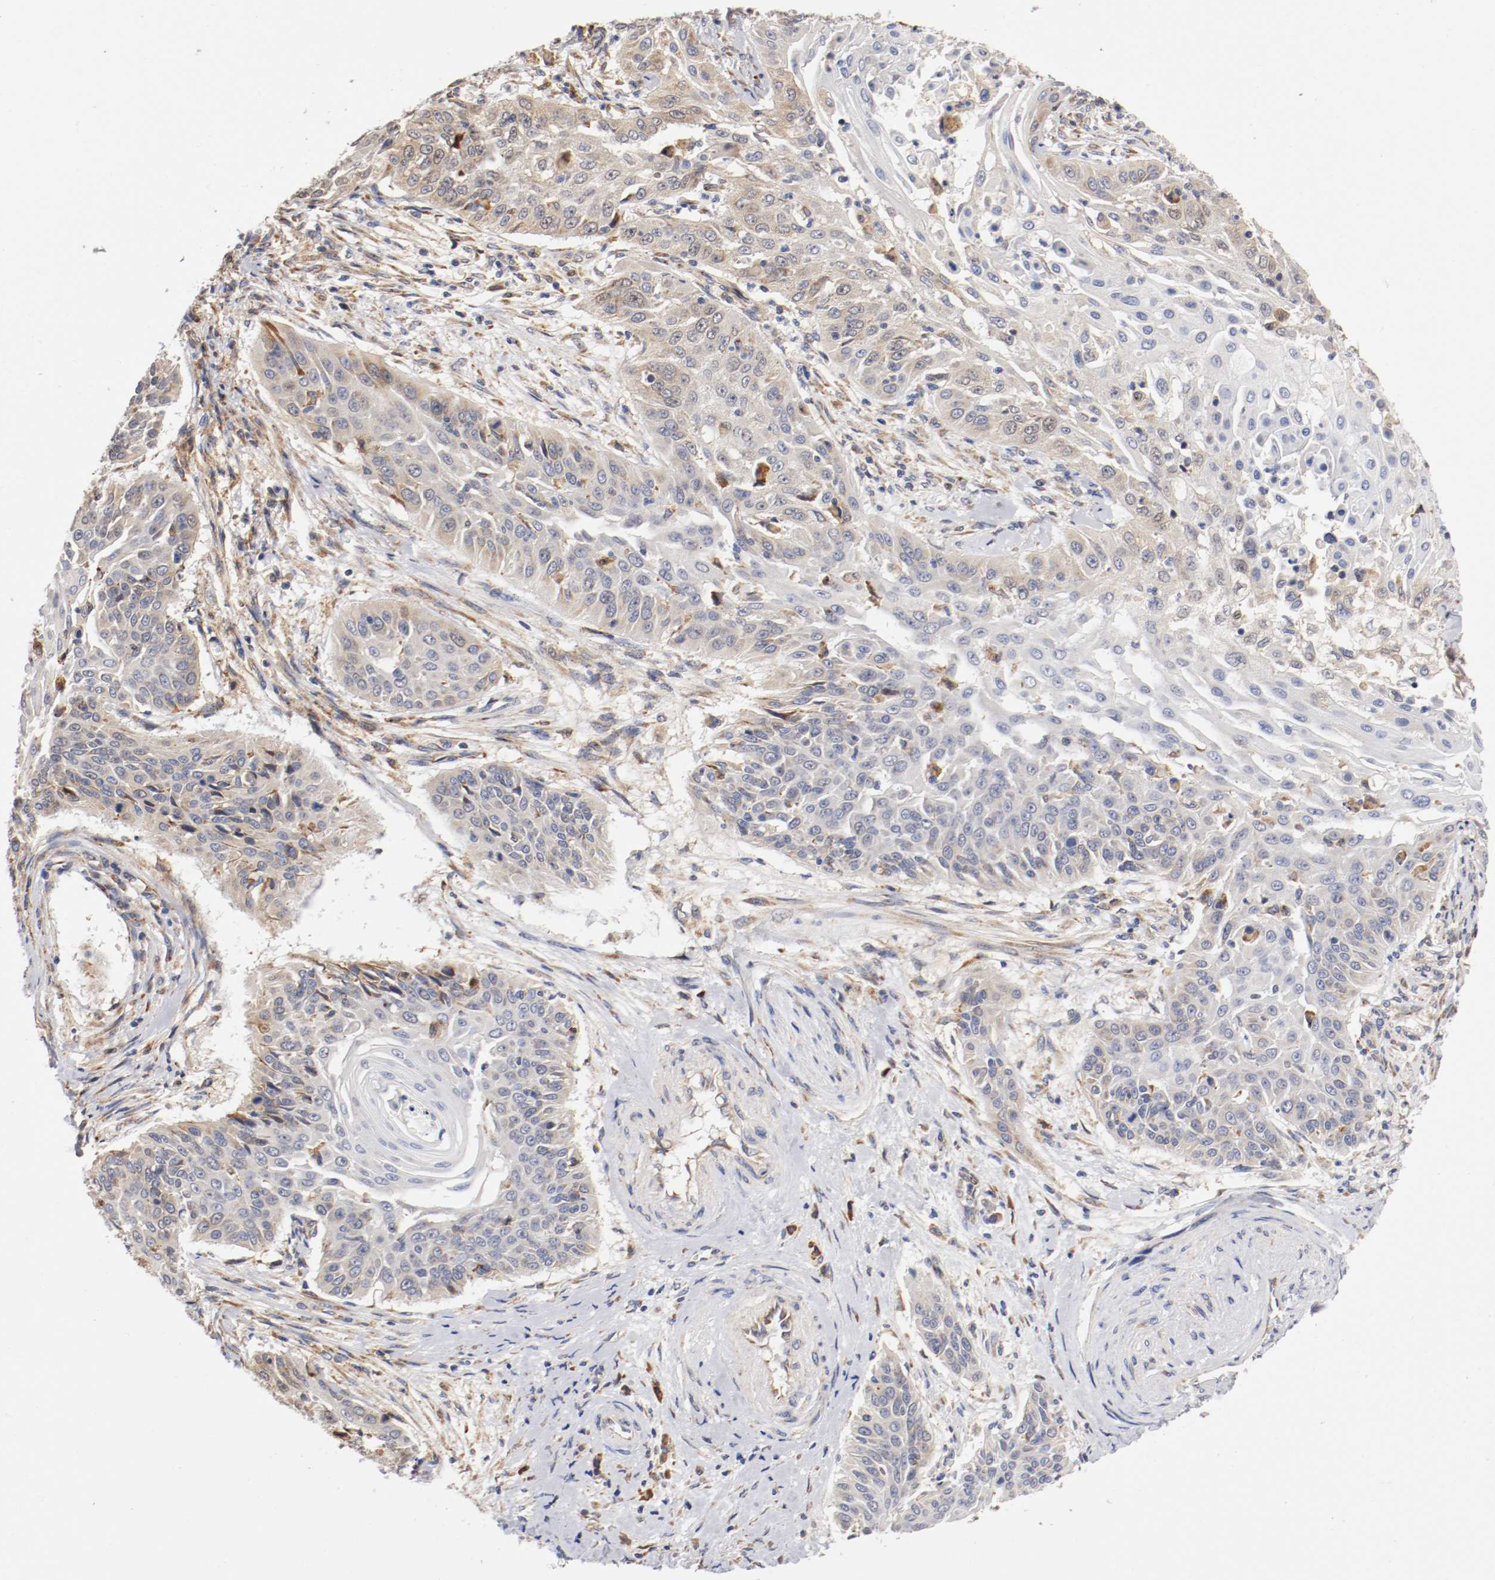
{"staining": {"intensity": "weak", "quantity": ">75%", "location": "cytoplasmic/membranous"}, "tissue": "cervical cancer", "cell_type": "Tumor cells", "image_type": "cancer", "snomed": [{"axis": "morphology", "description": "Squamous cell carcinoma, NOS"}, {"axis": "topography", "description": "Cervix"}], "caption": "Immunohistochemical staining of squamous cell carcinoma (cervical) displays weak cytoplasmic/membranous protein expression in approximately >75% of tumor cells.", "gene": "TNFSF13", "patient": {"sex": "female", "age": 33}}